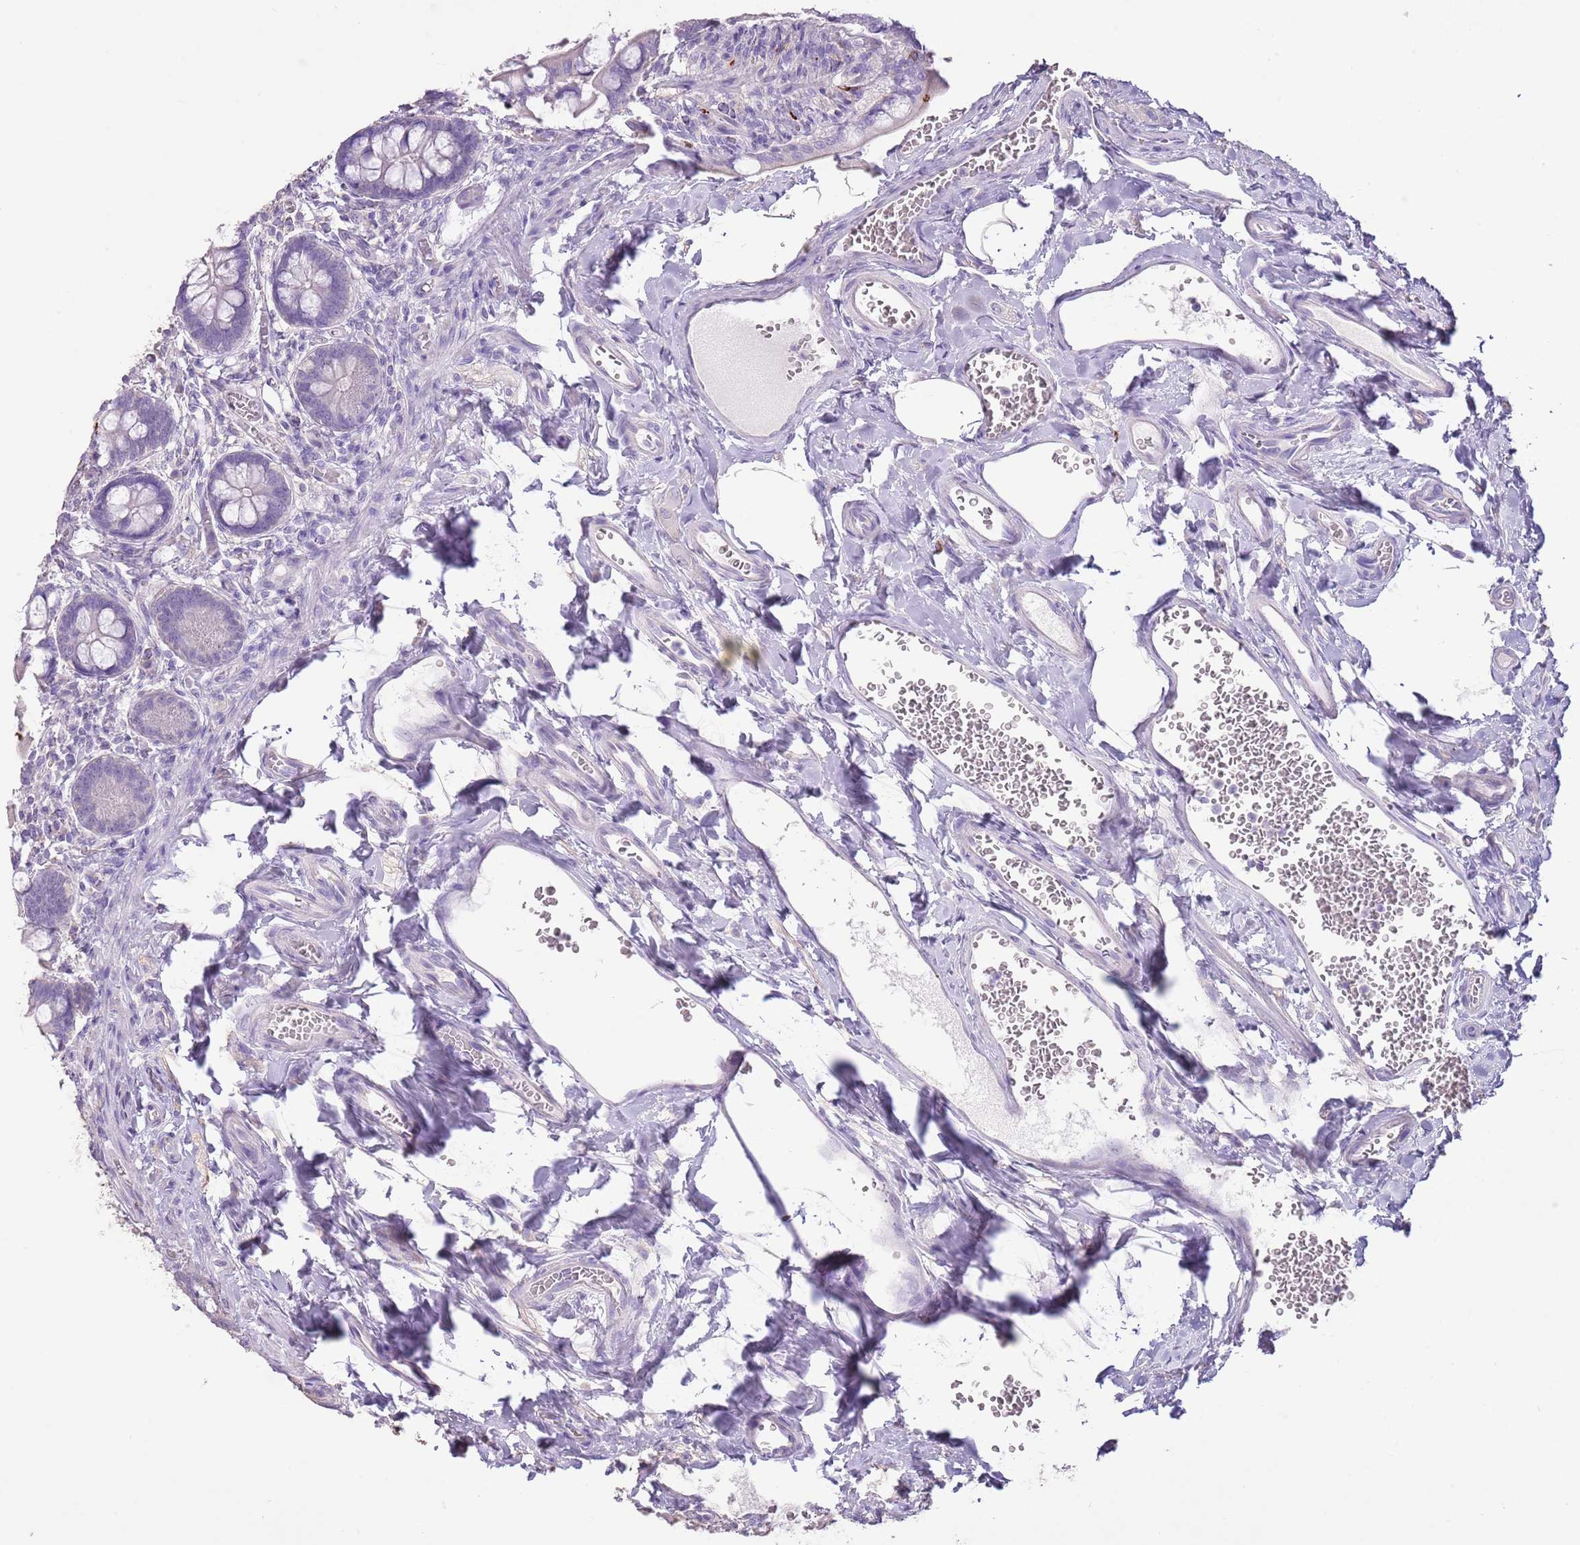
{"staining": {"intensity": "strong", "quantity": "<25%", "location": "cytoplasmic/membranous"}, "tissue": "small intestine", "cell_type": "Glandular cells", "image_type": "normal", "snomed": [{"axis": "morphology", "description": "Normal tissue, NOS"}, {"axis": "topography", "description": "Small intestine"}], "caption": "Protein staining of benign small intestine displays strong cytoplasmic/membranous staining in approximately <25% of glandular cells. The staining was performed using DAB, with brown indicating positive protein expression. Nuclei are stained blue with hematoxylin.", "gene": "BLOC1S2", "patient": {"sex": "male", "age": 52}}